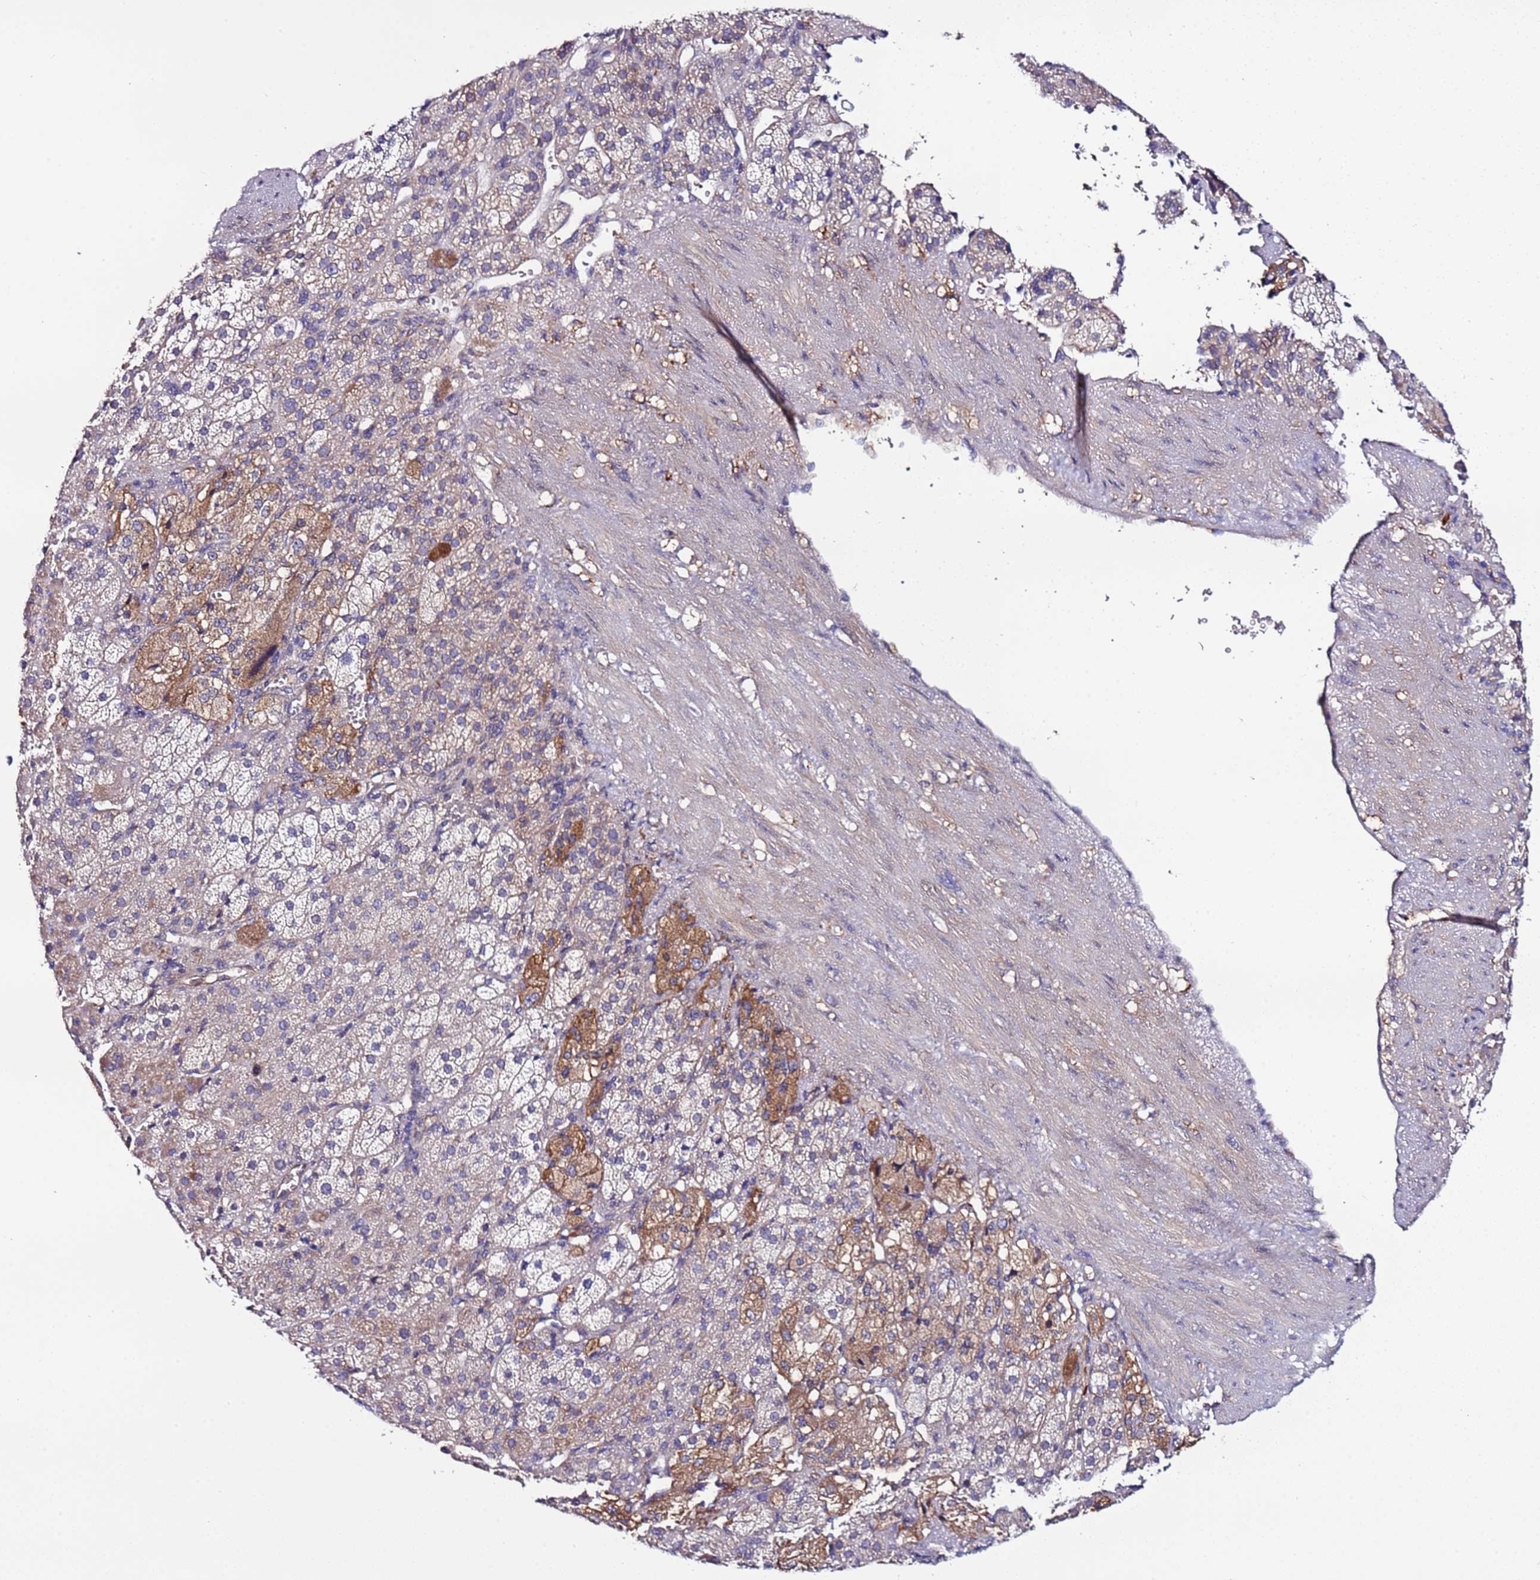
{"staining": {"intensity": "moderate", "quantity": "<25%", "location": "cytoplasmic/membranous"}, "tissue": "adrenal gland", "cell_type": "Glandular cells", "image_type": "normal", "snomed": [{"axis": "morphology", "description": "Normal tissue, NOS"}, {"axis": "topography", "description": "Adrenal gland"}], "caption": "This image exhibits immunohistochemistry (IHC) staining of normal adrenal gland, with low moderate cytoplasmic/membranous expression in about <25% of glandular cells.", "gene": "SPCS1", "patient": {"sex": "female", "age": 57}}